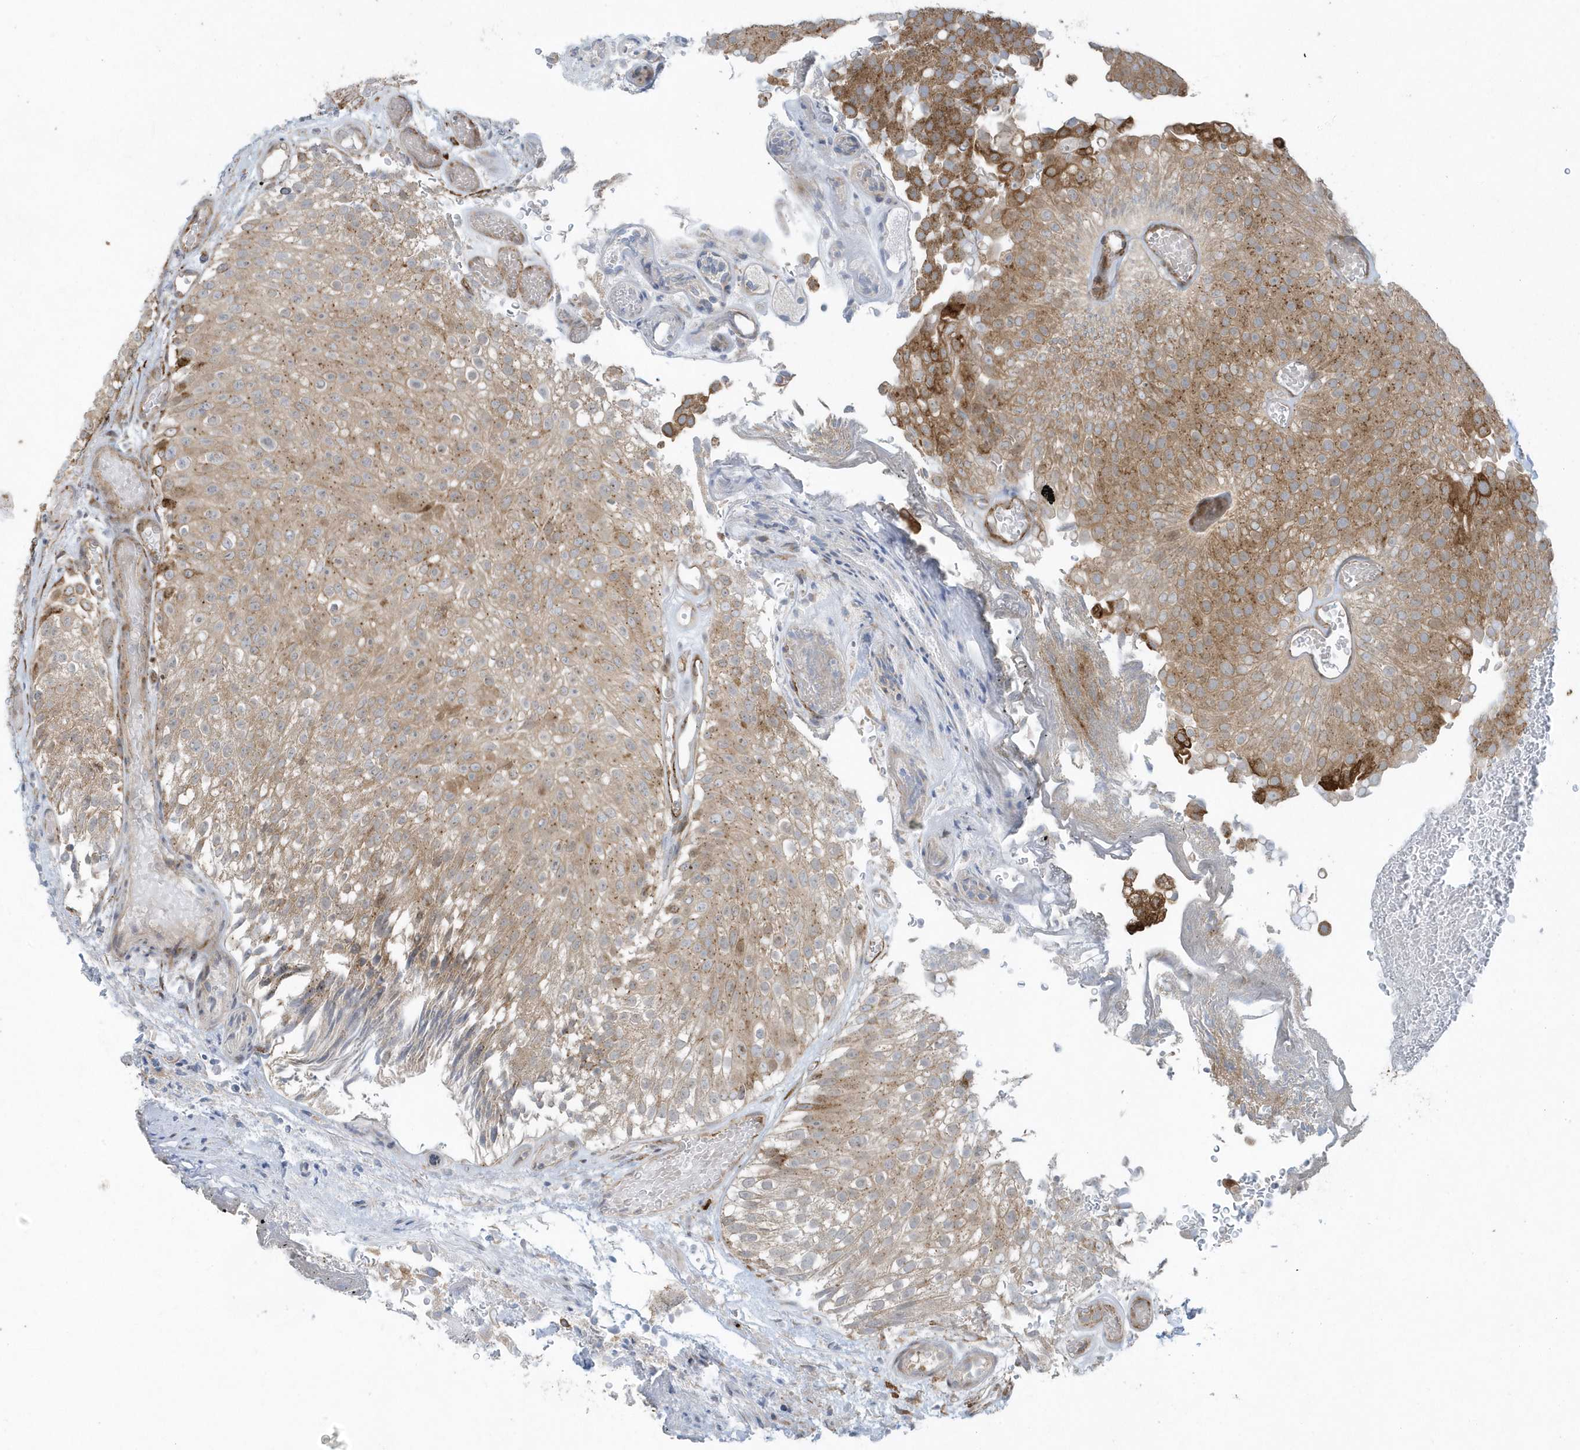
{"staining": {"intensity": "moderate", "quantity": ">75%", "location": "cytoplasmic/membranous"}, "tissue": "urothelial cancer", "cell_type": "Tumor cells", "image_type": "cancer", "snomed": [{"axis": "morphology", "description": "Urothelial carcinoma, Low grade"}, {"axis": "topography", "description": "Urinary bladder"}], "caption": "Urothelial carcinoma (low-grade) stained with immunohistochemistry (IHC) reveals moderate cytoplasmic/membranous expression in about >75% of tumor cells.", "gene": "FAM98A", "patient": {"sex": "male", "age": 78}}